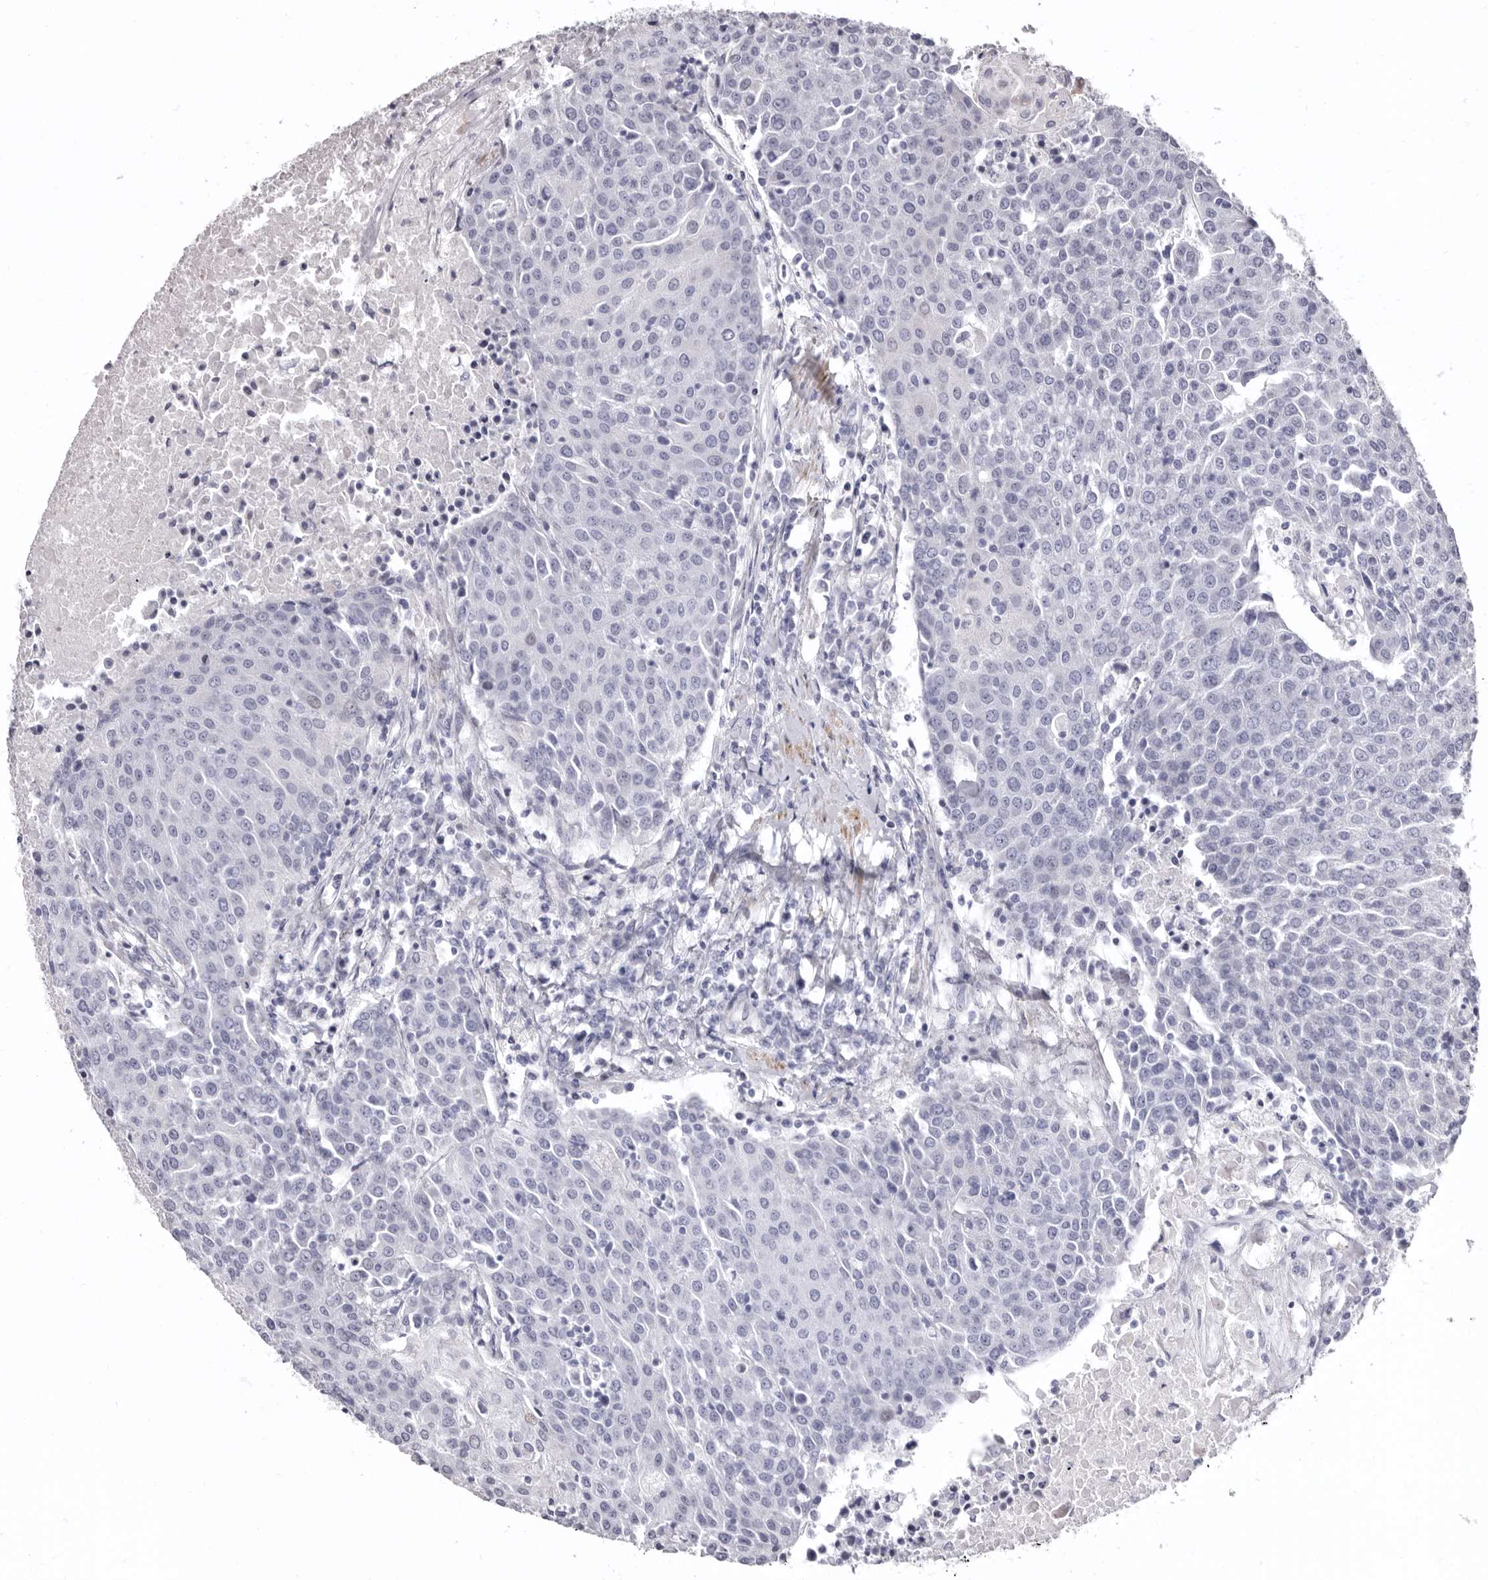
{"staining": {"intensity": "negative", "quantity": "none", "location": "none"}, "tissue": "urothelial cancer", "cell_type": "Tumor cells", "image_type": "cancer", "snomed": [{"axis": "morphology", "description": "Urothelial carcinoma, High grade"}, {"axis": "topography", "description": "Urinary bladder"}], "caption": "A high-resolution photomicrograph shows immunohistochemistry staining of high-grade urothelial carcinoma, which reveals no significant staining in tumor cells.", "gene": "AIDA", "patient": {"sex": "female", "age": 85}}